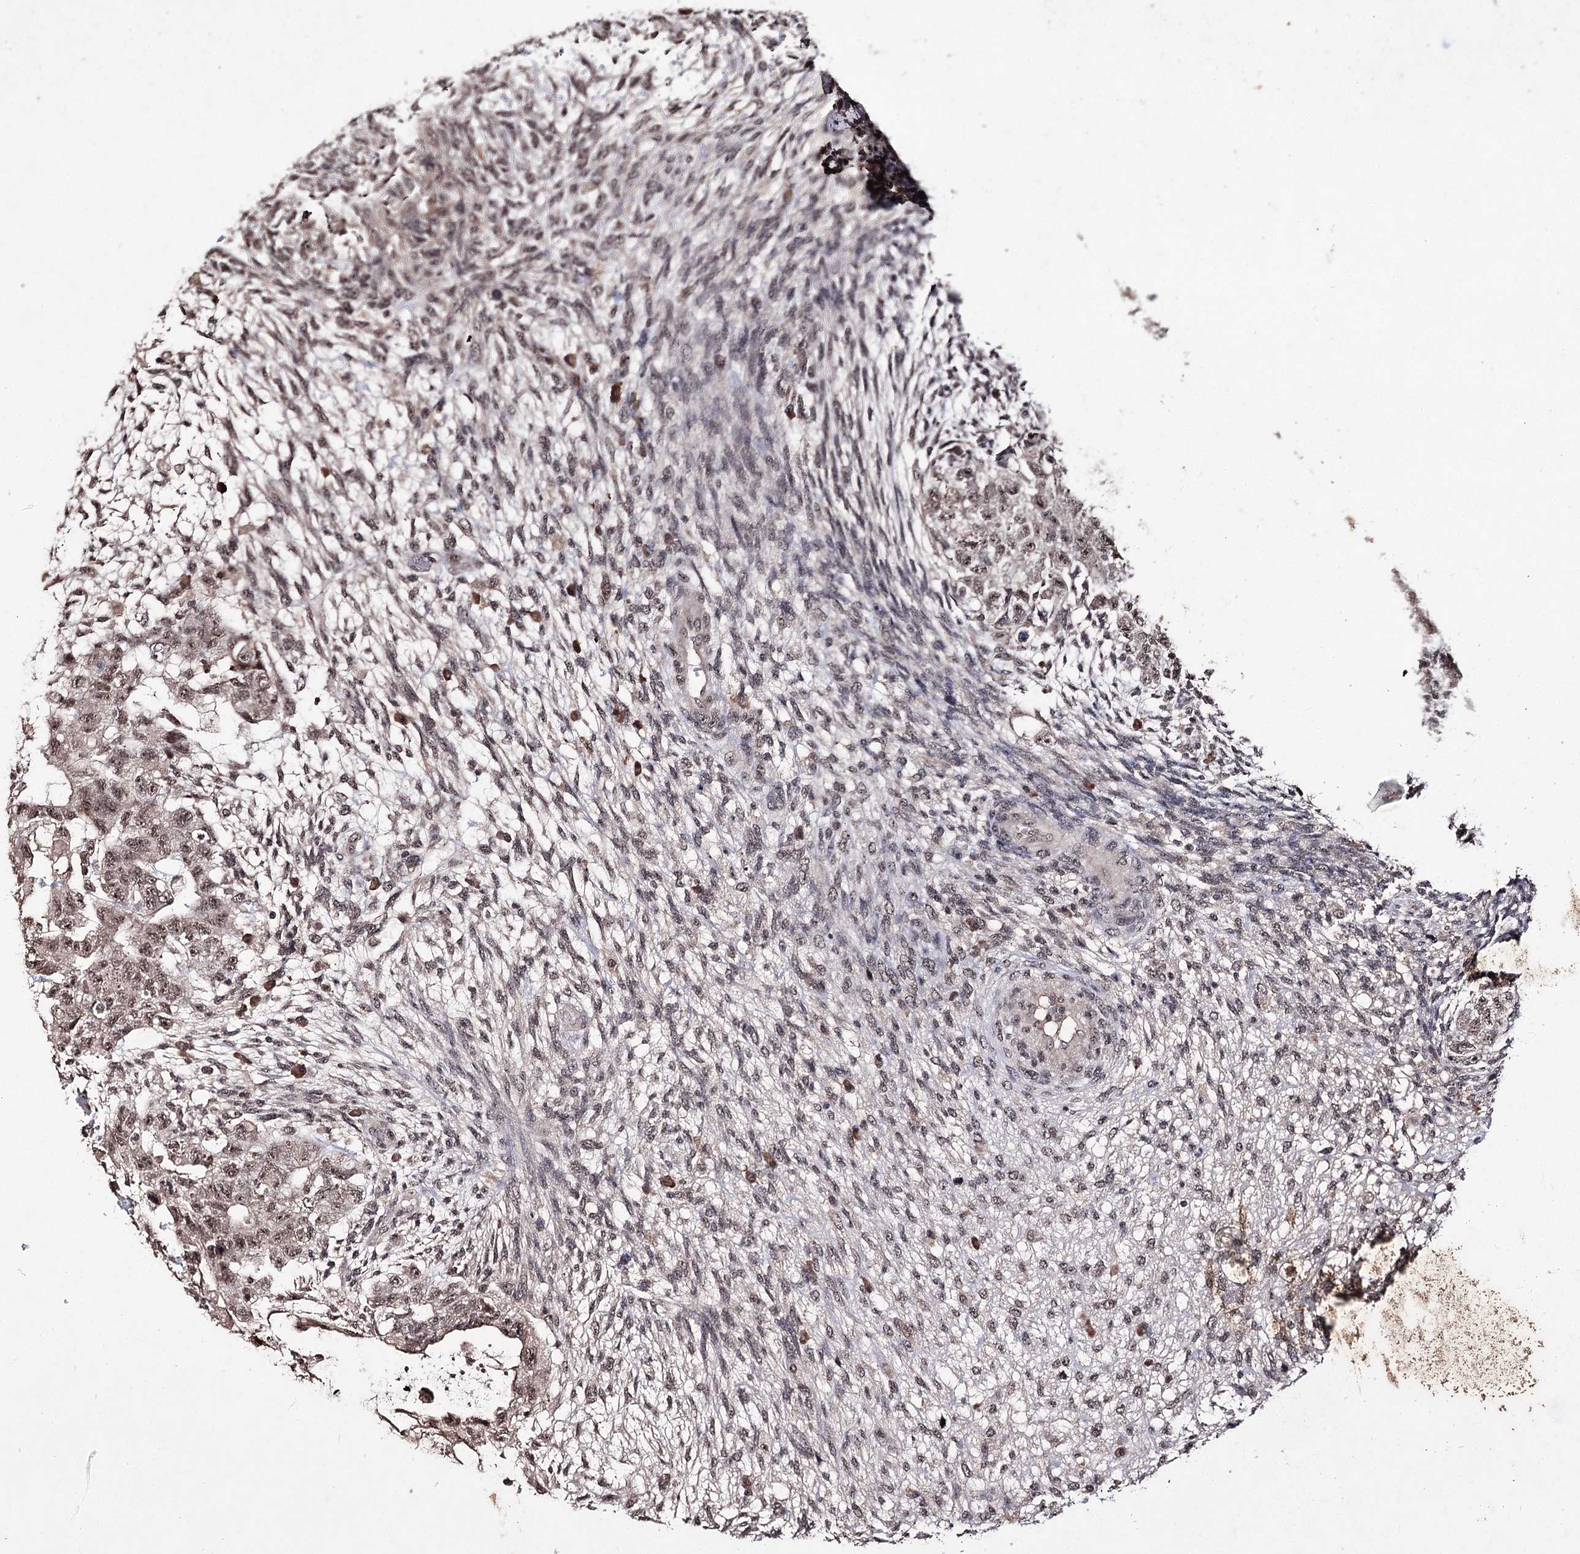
{"staining": {"intensity": "moderate", "quantity": ">75%", "location": "nuclear"}, "tissue": "testis cancer", "cell_type": "Tumor cells", "image_type": "cancer", "snomed": [{"axis": "morphology", "description": "Normal tissue, NOS"}, {"axis": "morphology", "description": "Carcinoma, Embryonal, NOS"}, {"axis": "topography", "description": "Testis"}], "caption": "This is an image of immunohistochemistry (IHC) staining of testis embryonal carcinoma, which shows moderate staining in the nuclear of tumor cells.", "gene": "VGLL4", "patient": {"sex": "male", "age": 36}}